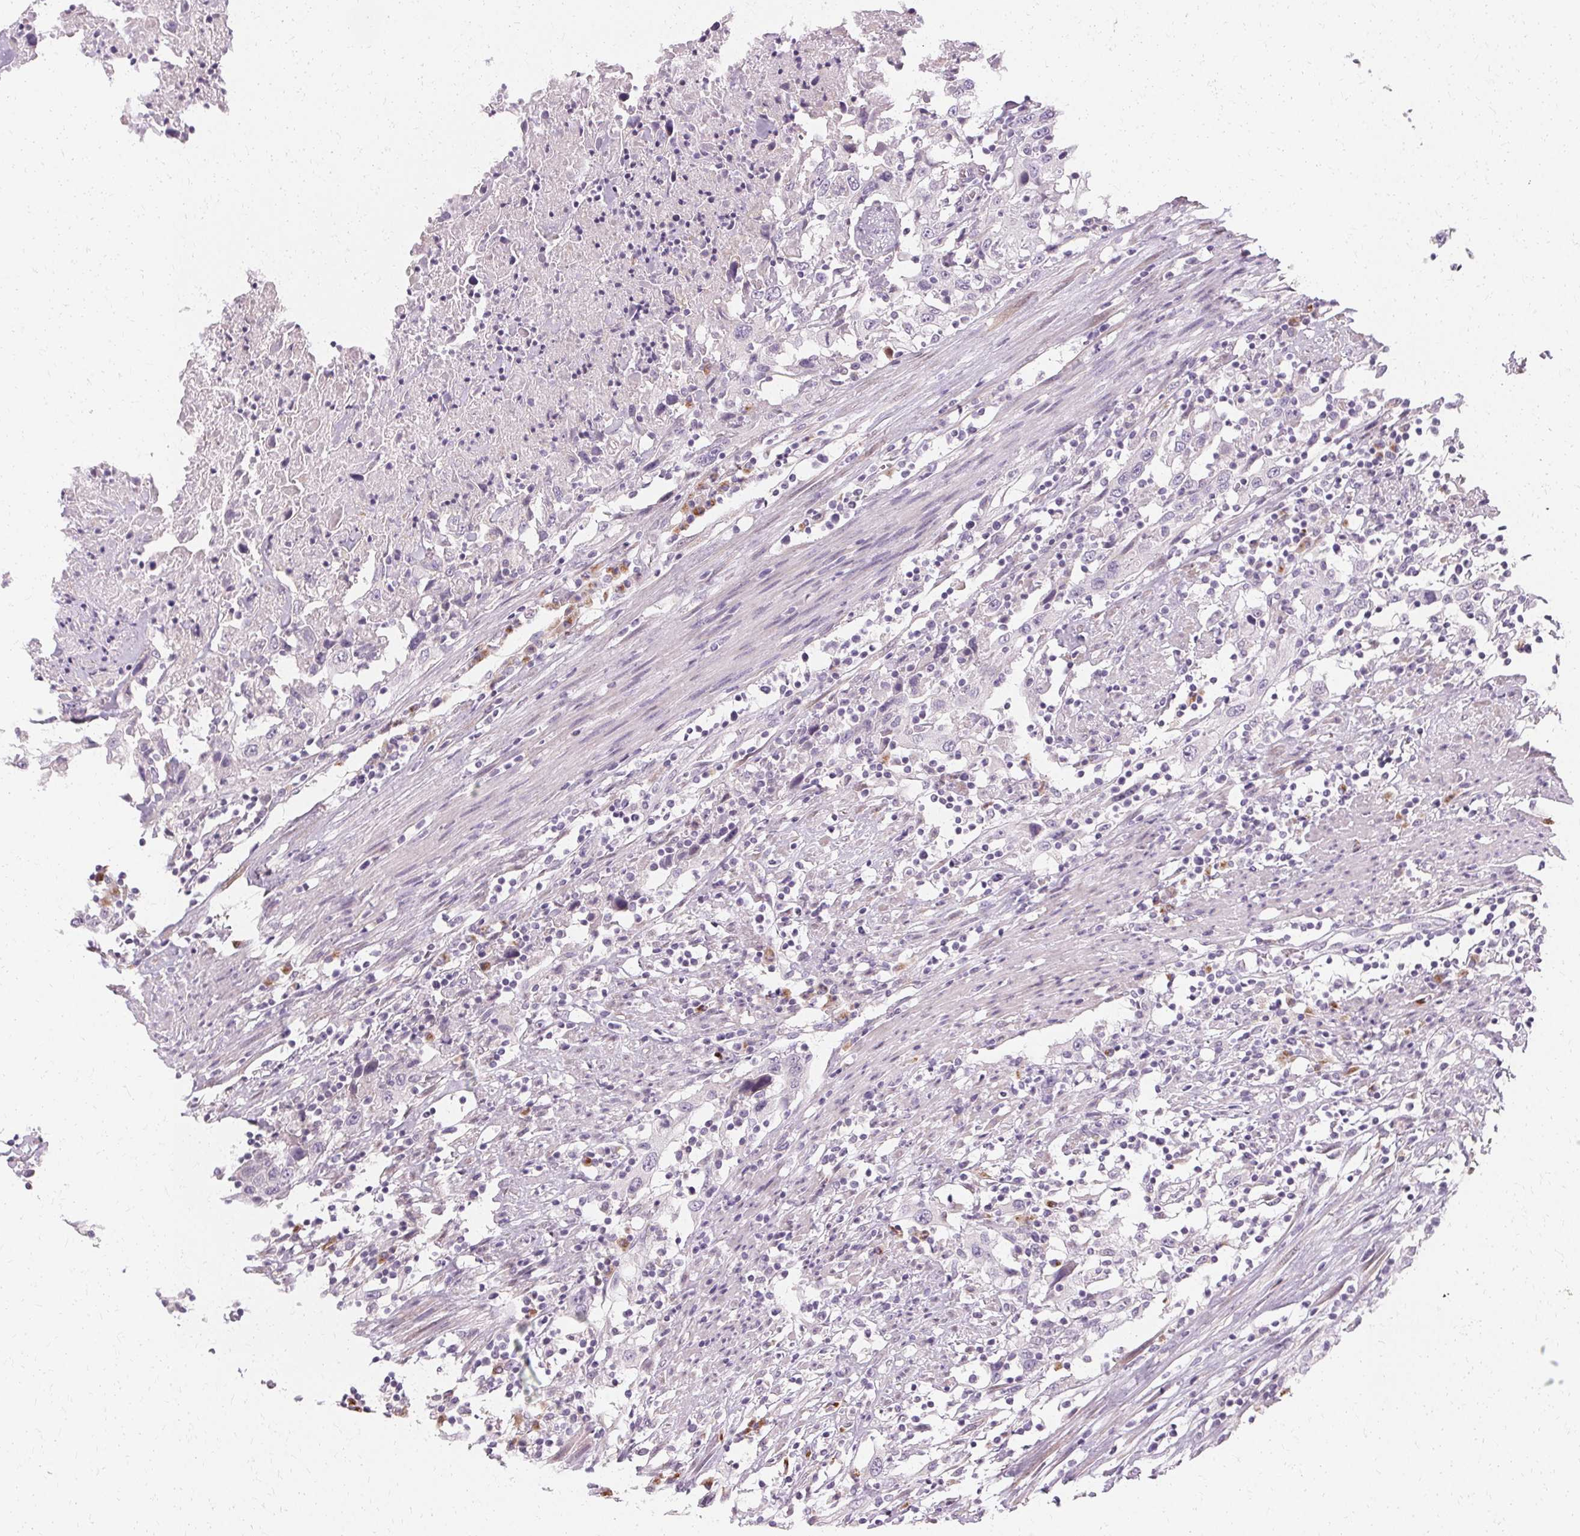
{"staining": {"intensity": "negative", "quantity": "none", "location": "none"}, "tissue": "urothelial cancer", "cell_type": "Tumor cells", "image_type": "cancer", "snomed": [{"axis": "morphology", "description": "Urothelial carcinoma, High grade"}, {"axis": "topography", "description": "Urinary bladder"}], "caption": "High power microscopy histopathology image of an immunohistochemistry photomicrograph of urothelial cancer, revealing no significant staining in tumor cells.", "gene": "FCRL3", "patient": {"sex": "male", "age": 61}}